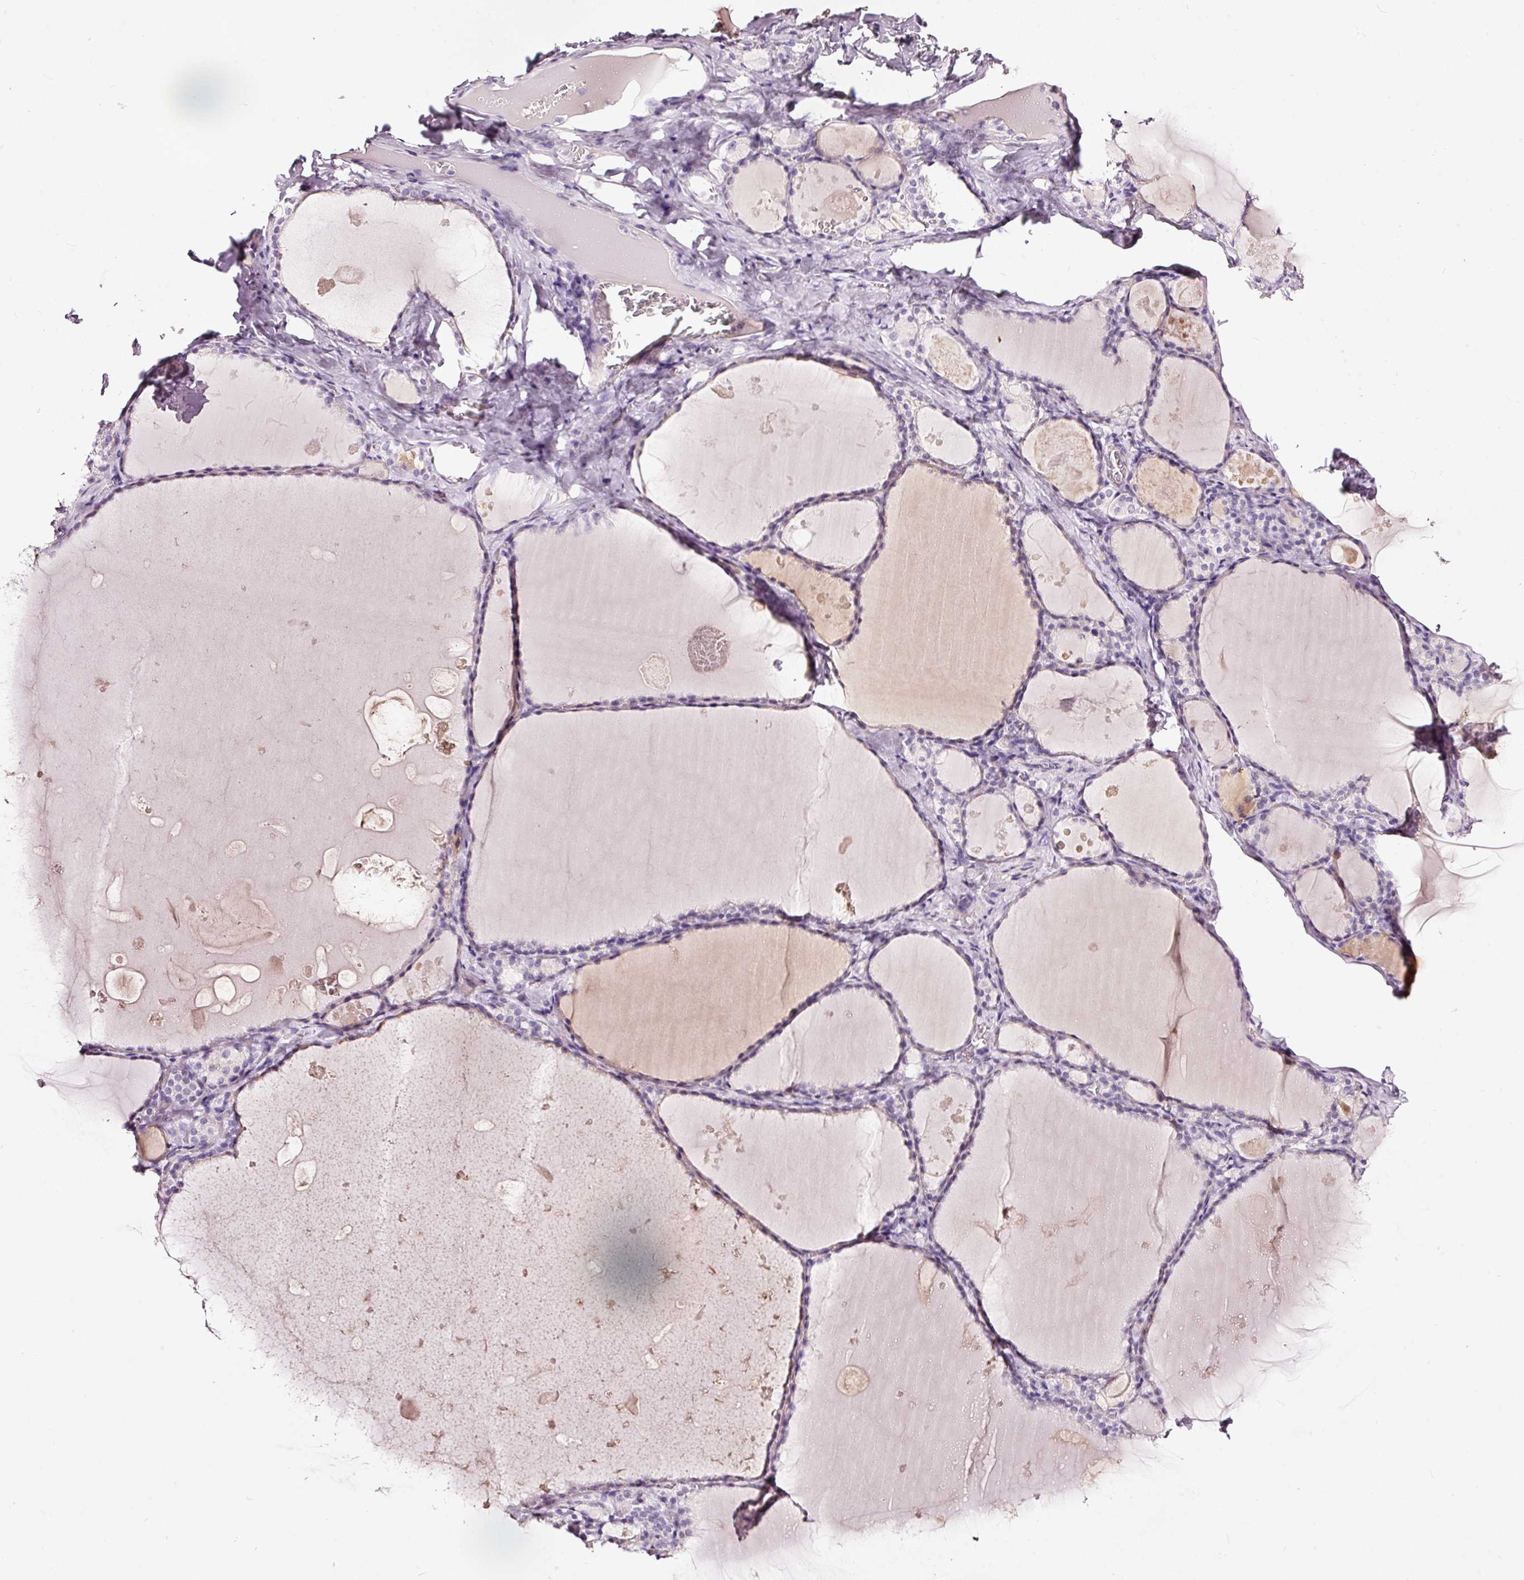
{"staining": {"intensity": "negative", "quantity": "none", "location": "none"}, "tissue": "thyroid gland", "cell_type": "Glandular cells", "image_type": "normal", "snomed": [{"axis": "morphology", "description": "Normal tissue, NOS"}, {"axis": "topography", "description": "Thyroid gland"}], "caption": "Immunohistochemistry micrograph of unremarkable thyroid gland stained for a protein (brown), which exhibits no positivity in glandular cells. (Brightfield microscopy of DAB (3,3'-diaminobenzidine) immunohistochemistry (IHC) at high magnification).", "gene": "LAMP3", "patient": {"sex": "male", "age": 56}}